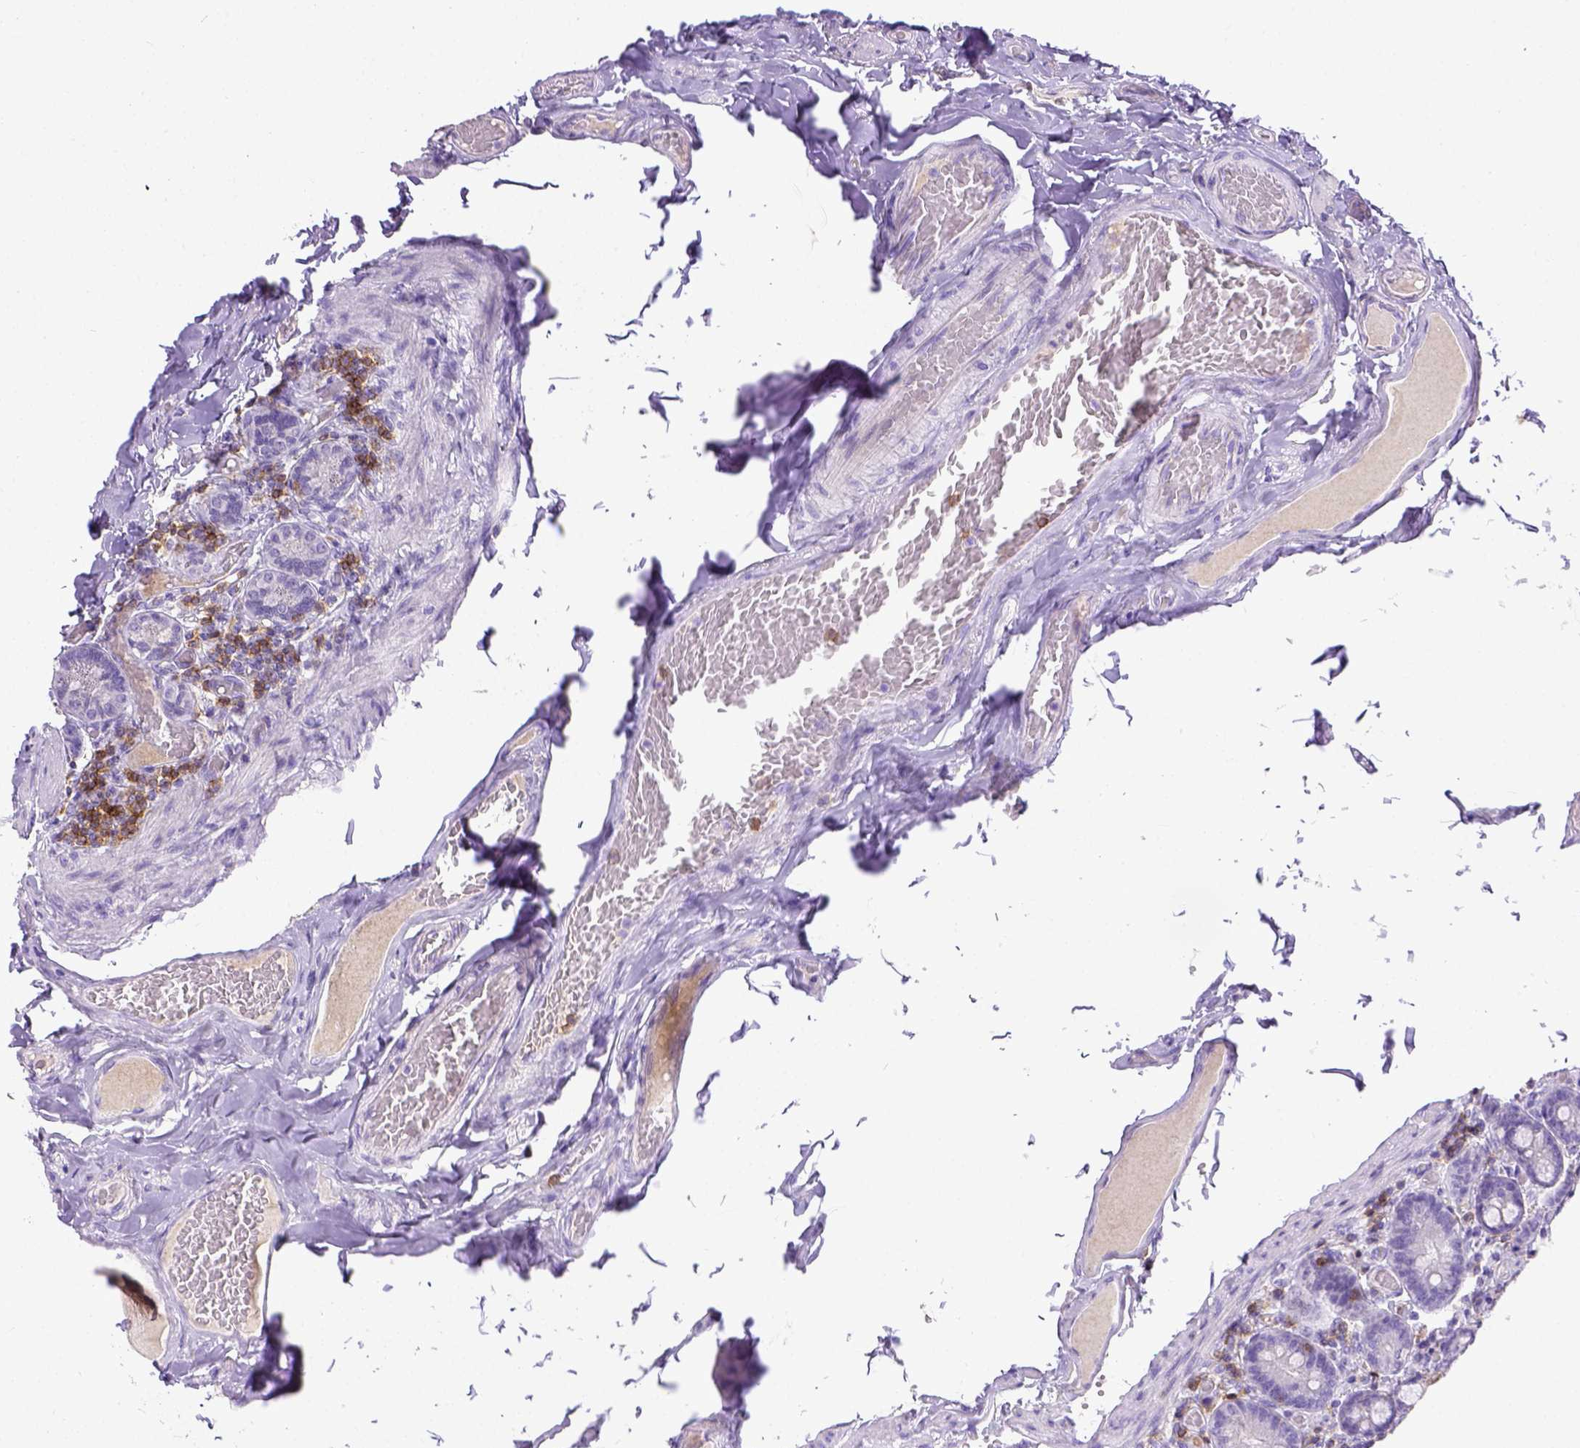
{"staining": {"intensity": "negative", "quantity": "none", "location": "none"}, "tissue": "duodenum", "cell_type": "Glandular cells", "image_type": "normal", "snomed": [{"axis": "morphology", "description": "Normal tissue, NOS"}, {"axis": "topography", "description": "Duodenum"}], "caption": "Immunohistochemistry of benign human duodenum exhibits no staining in glandular cells.", "gene": "CD3E", "patient": {"sex": "female", "age": 62}}